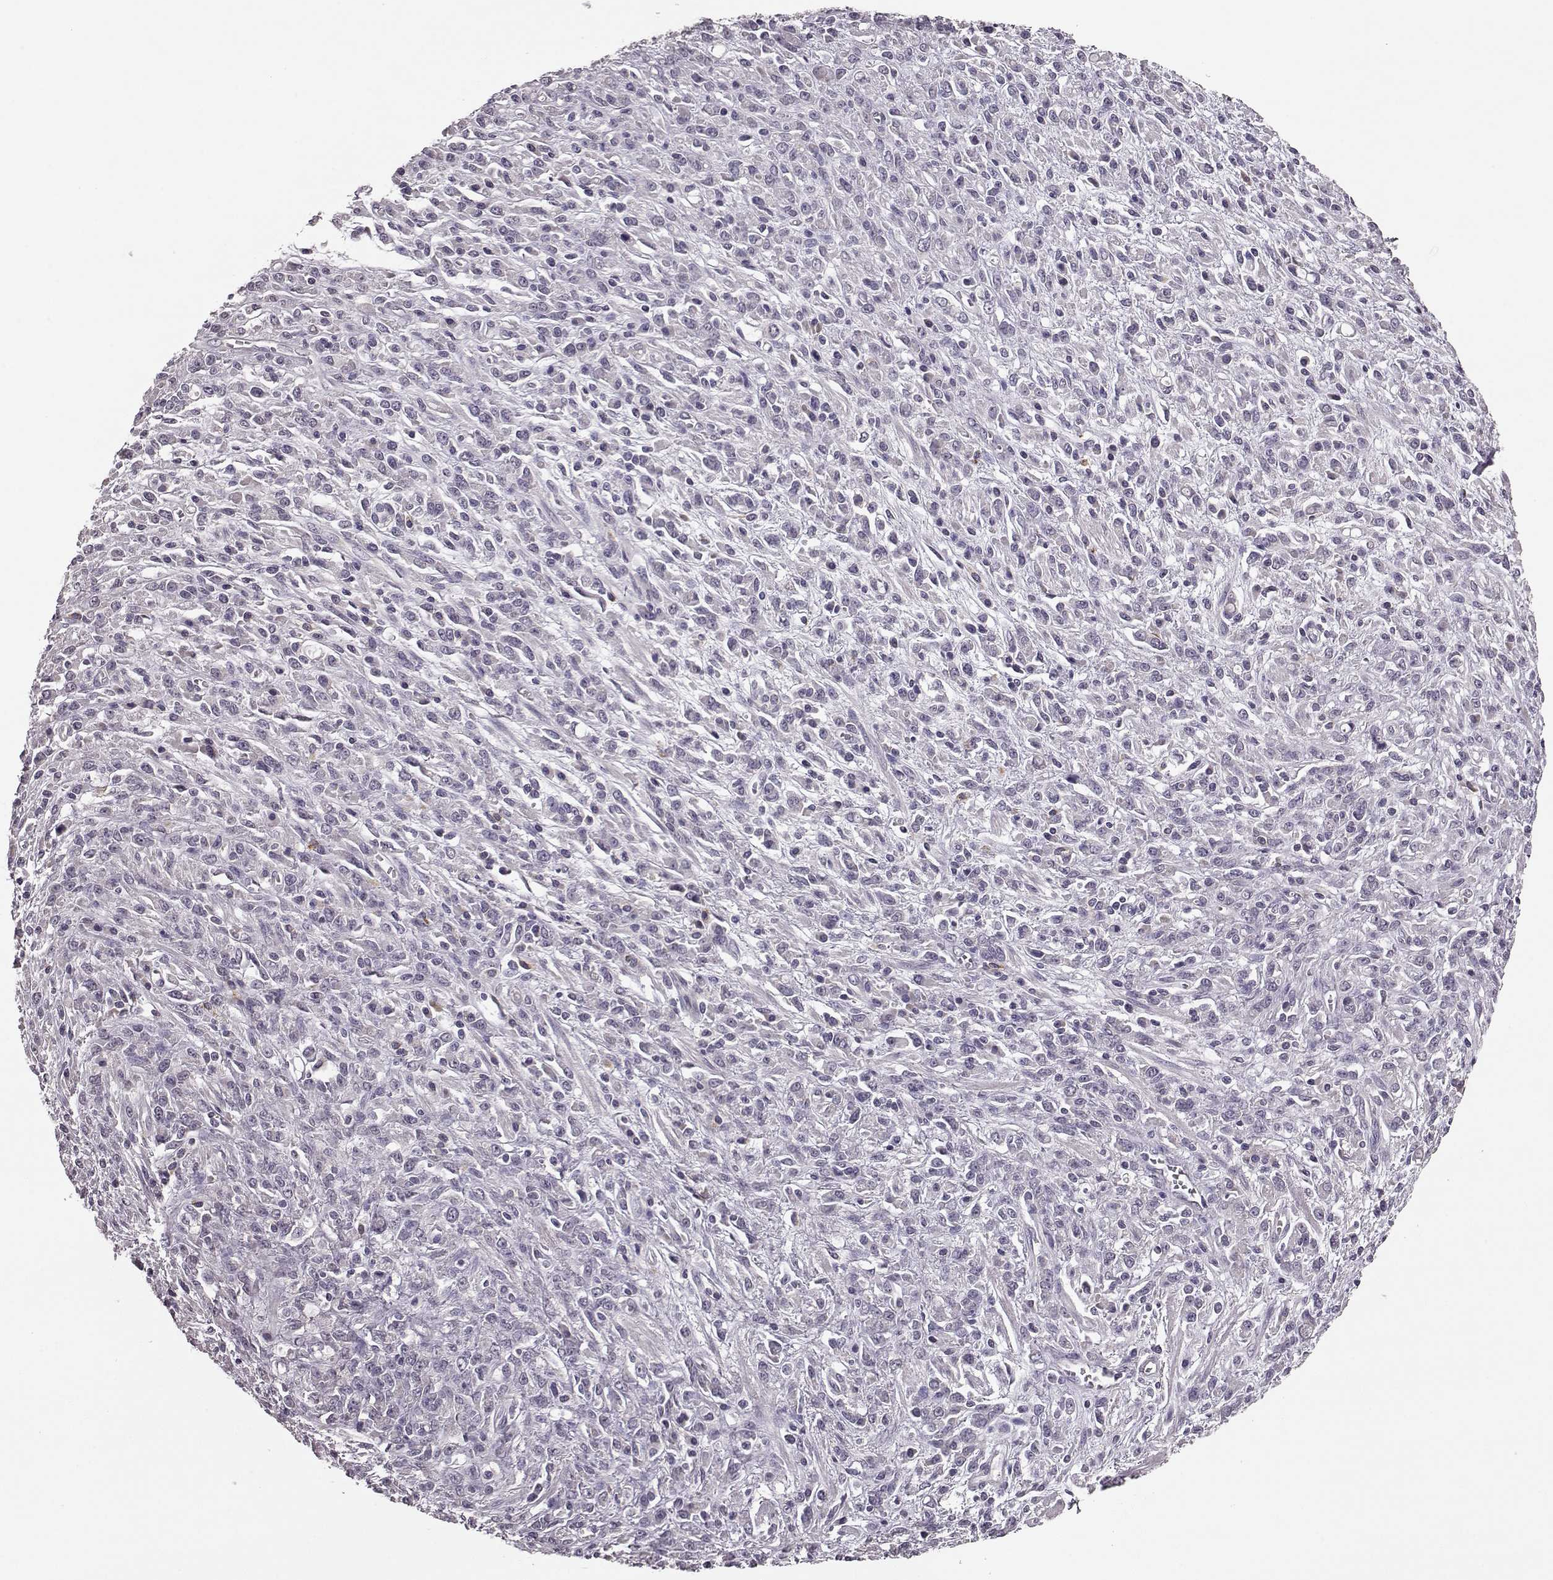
{"staining": {"intensity": "negative", "quantity": "none", "location": "none"}, "tissue": "stomach cancer", "cell_type": "Tumor cells", "image_type": "cancer", "snomed": [{"axis": "morphology", "description": "Adenocarcinoma, NOS"}, {"axis": "topography", "description": "Stomach"}], "caption": "This is an immunohistochemistry photomicrograph of stomach adenocarcinoma. There is no staining in tumor cells.", "gene": "SLC52A3", "patient": {"sex": "female", "age": 57}}